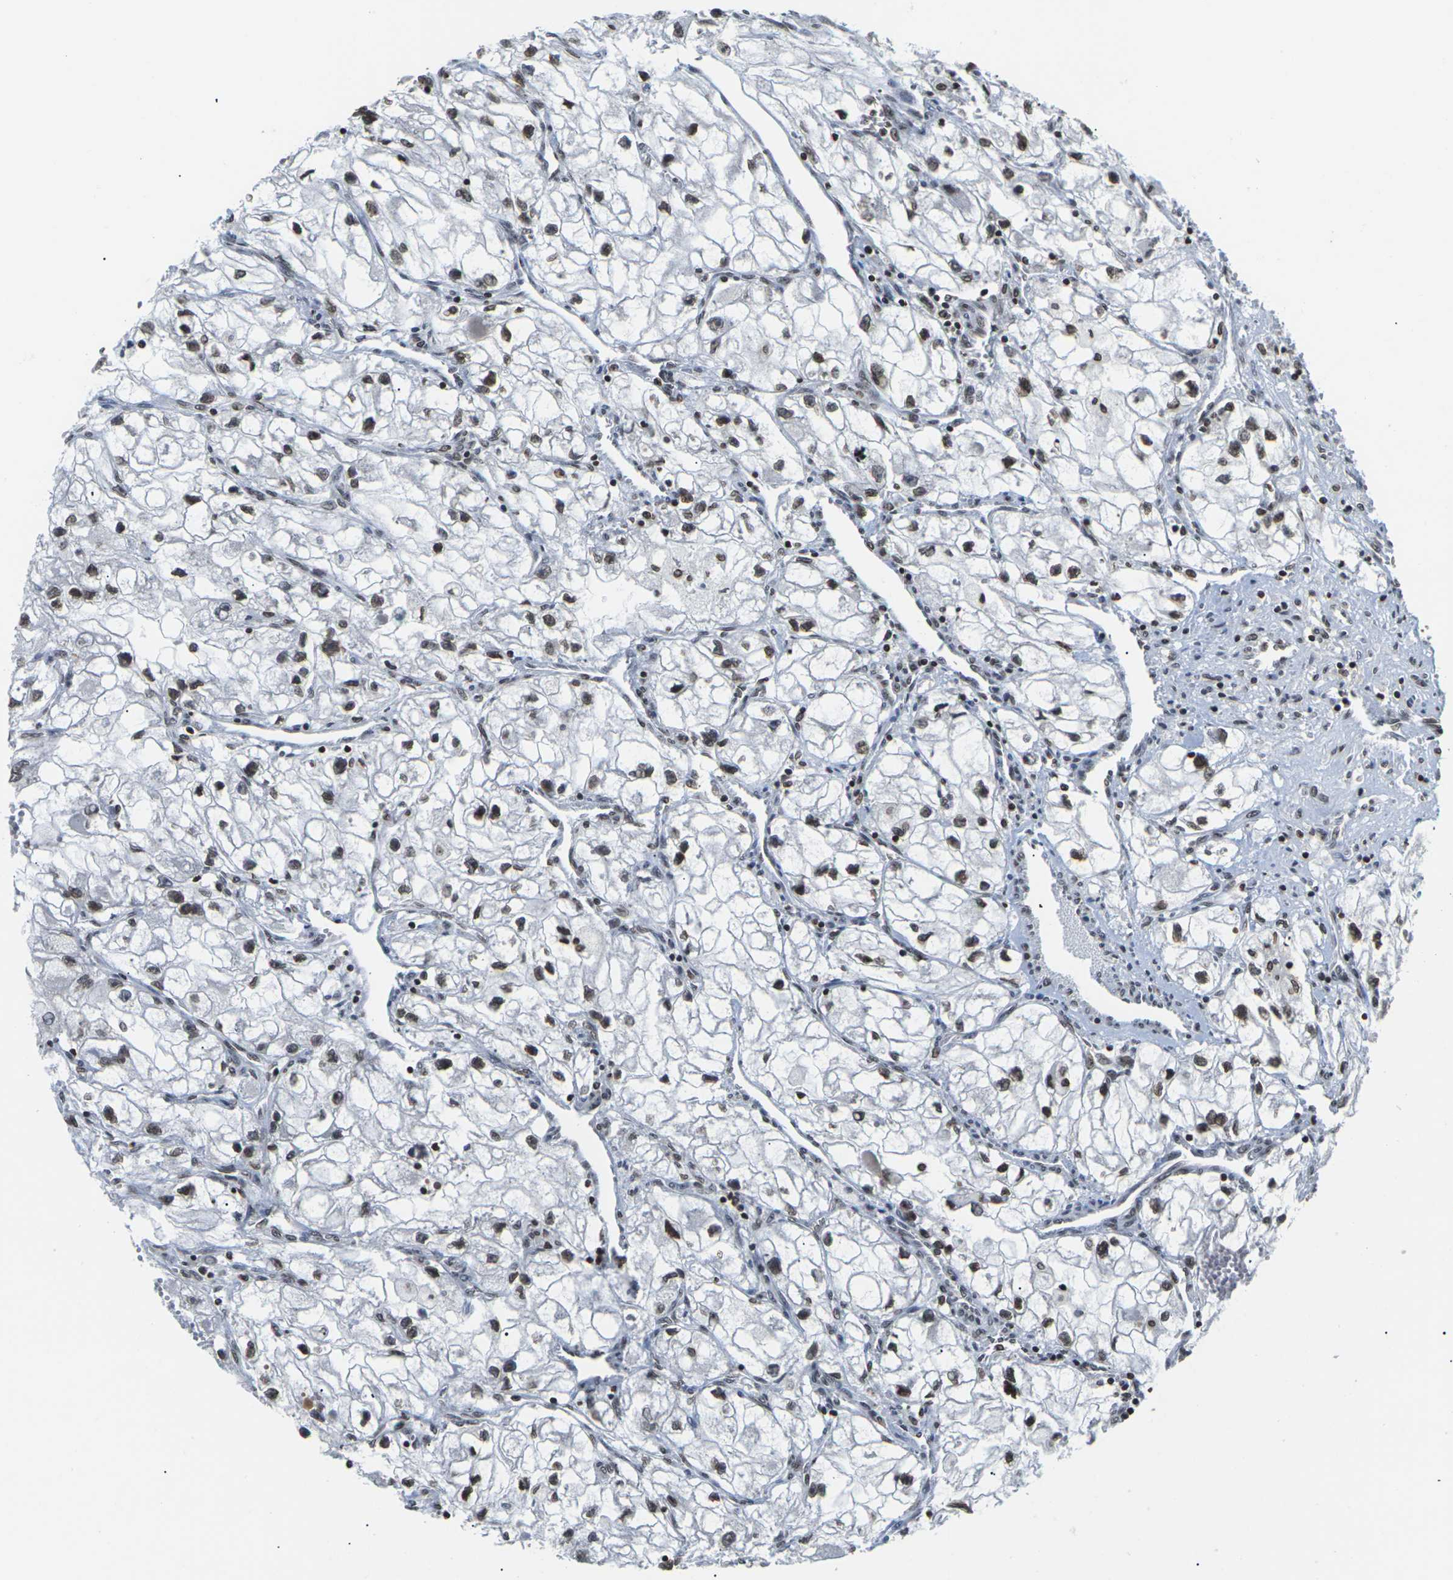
{"staining": {"intensity": "moderate", "quantity": ">75%", "location": "nuclear"}, "tissue": "renal cancer", "cell_type": "Tumor cells", "image_type": "cancer", "snomed": [{"axis": "morphology", "description": "Adenocarcinoma, NOS"}, {"axis": "topography", "description": "Kidney"}], "caption": "Brown immunohistochemical staining in human renal cancer (adenocarcinoma) shows moderate nuclear positivity in approximately >75% of tumor cells. The staining was performed using DAB, with brown indicating positive protein expression. Nuclei are stained blue with hematoxylin.", "gene": "ETV5", "patient": {"sex": "female", "age": 70}}